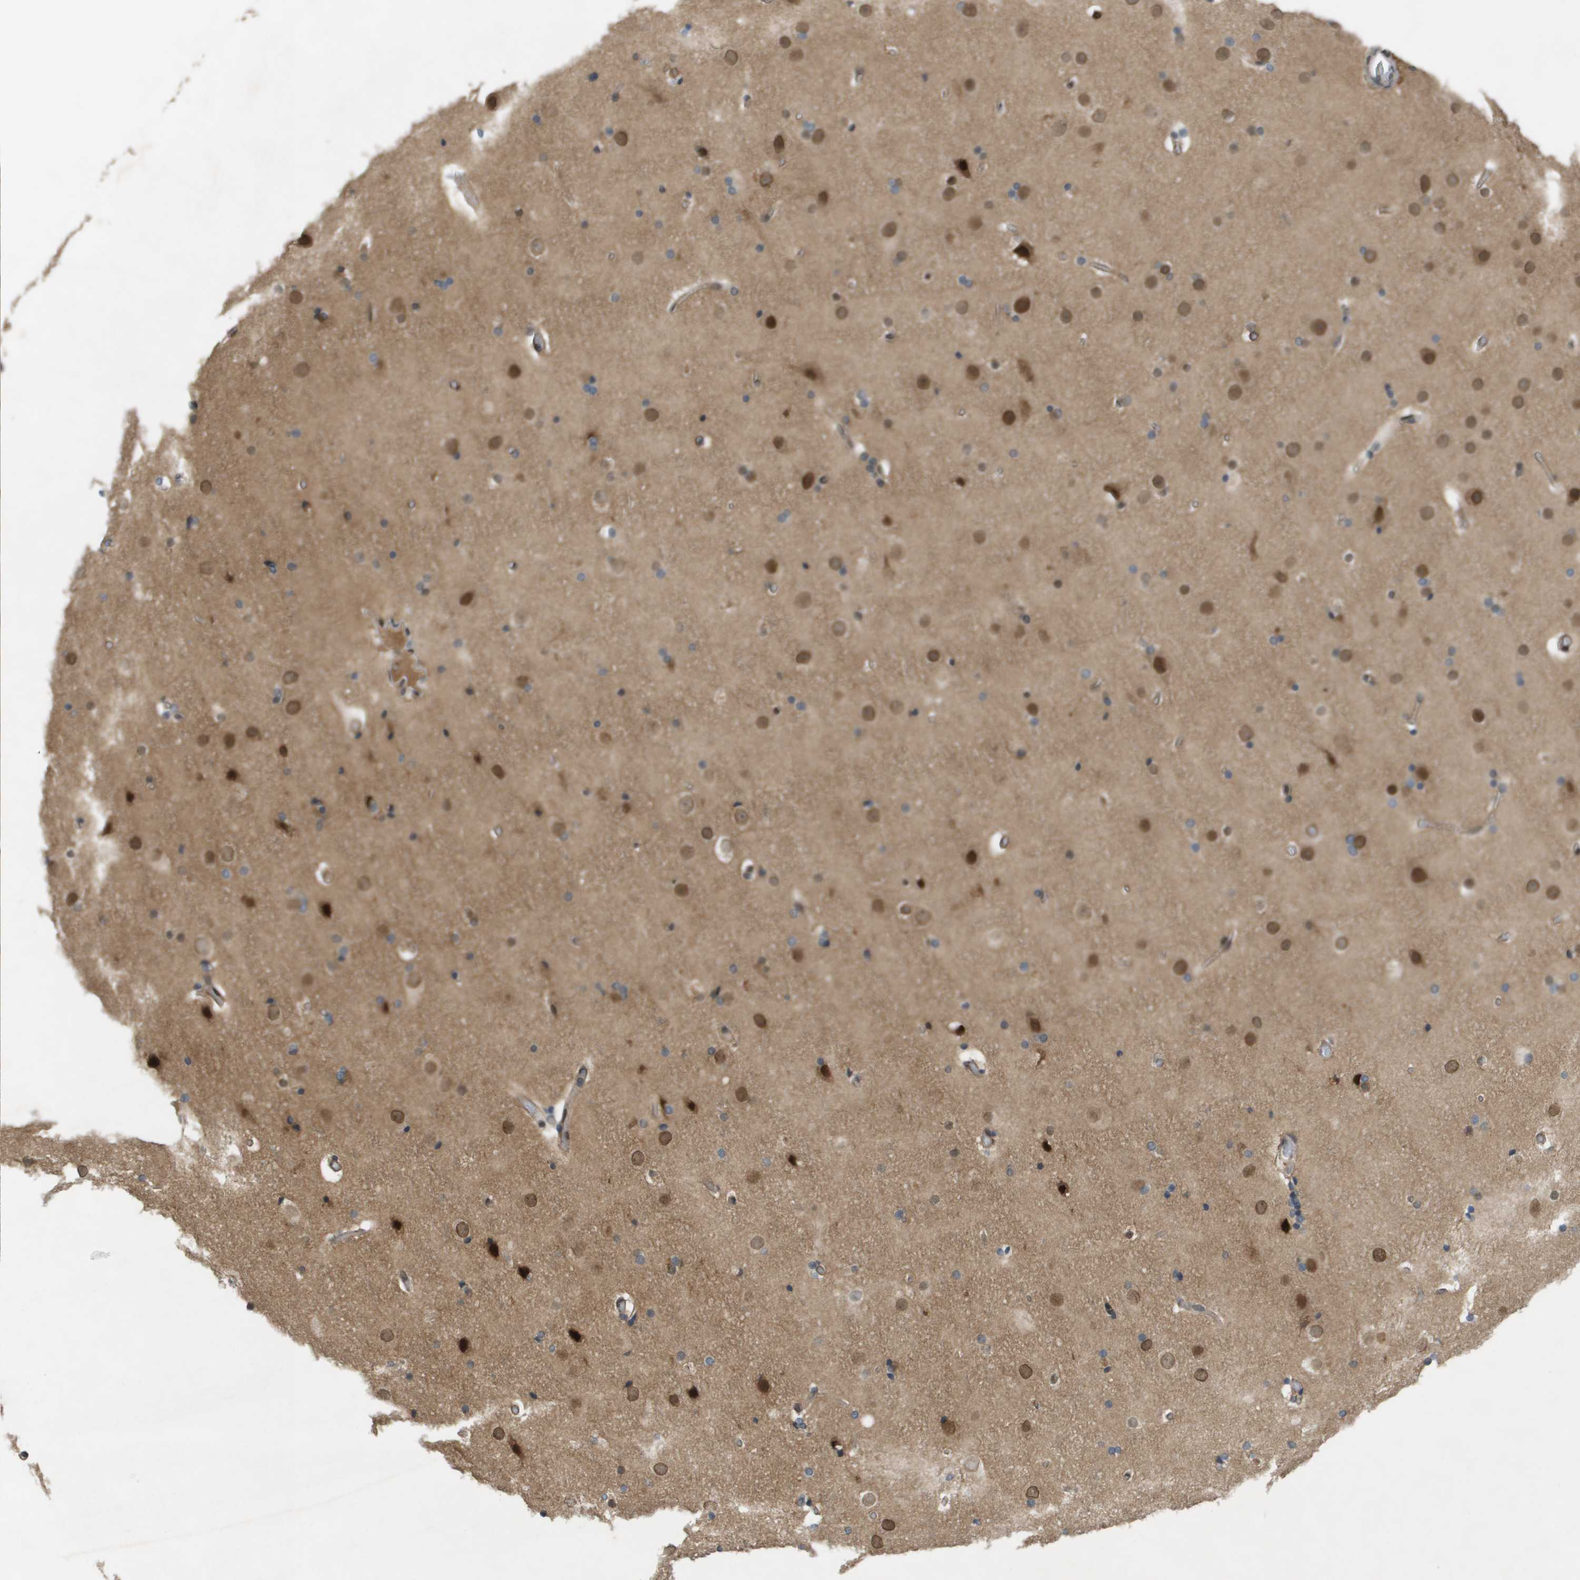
{"staining": {"intensity": "weak", "quantity": "25%-75%", "location": "cytoplasmic/membranous"}, "tissue": "cerebral cortex", "cell_type": "Endothelial cells", "image_type": "normal", "snomed": [{"axis": "morphology", "description": "Normal tissue, NOS"}, {"axis": "topography", "description": "Cerebral cortex"}], "caption": "Protein expression analysis of benign cerebral cortex demonstrates weak cytoplasmic/membranous positivity in approximately 25%-75% of endothelial cells.", "gene": "CACNB4", "patient": {"sex": "male", "age": 57}}